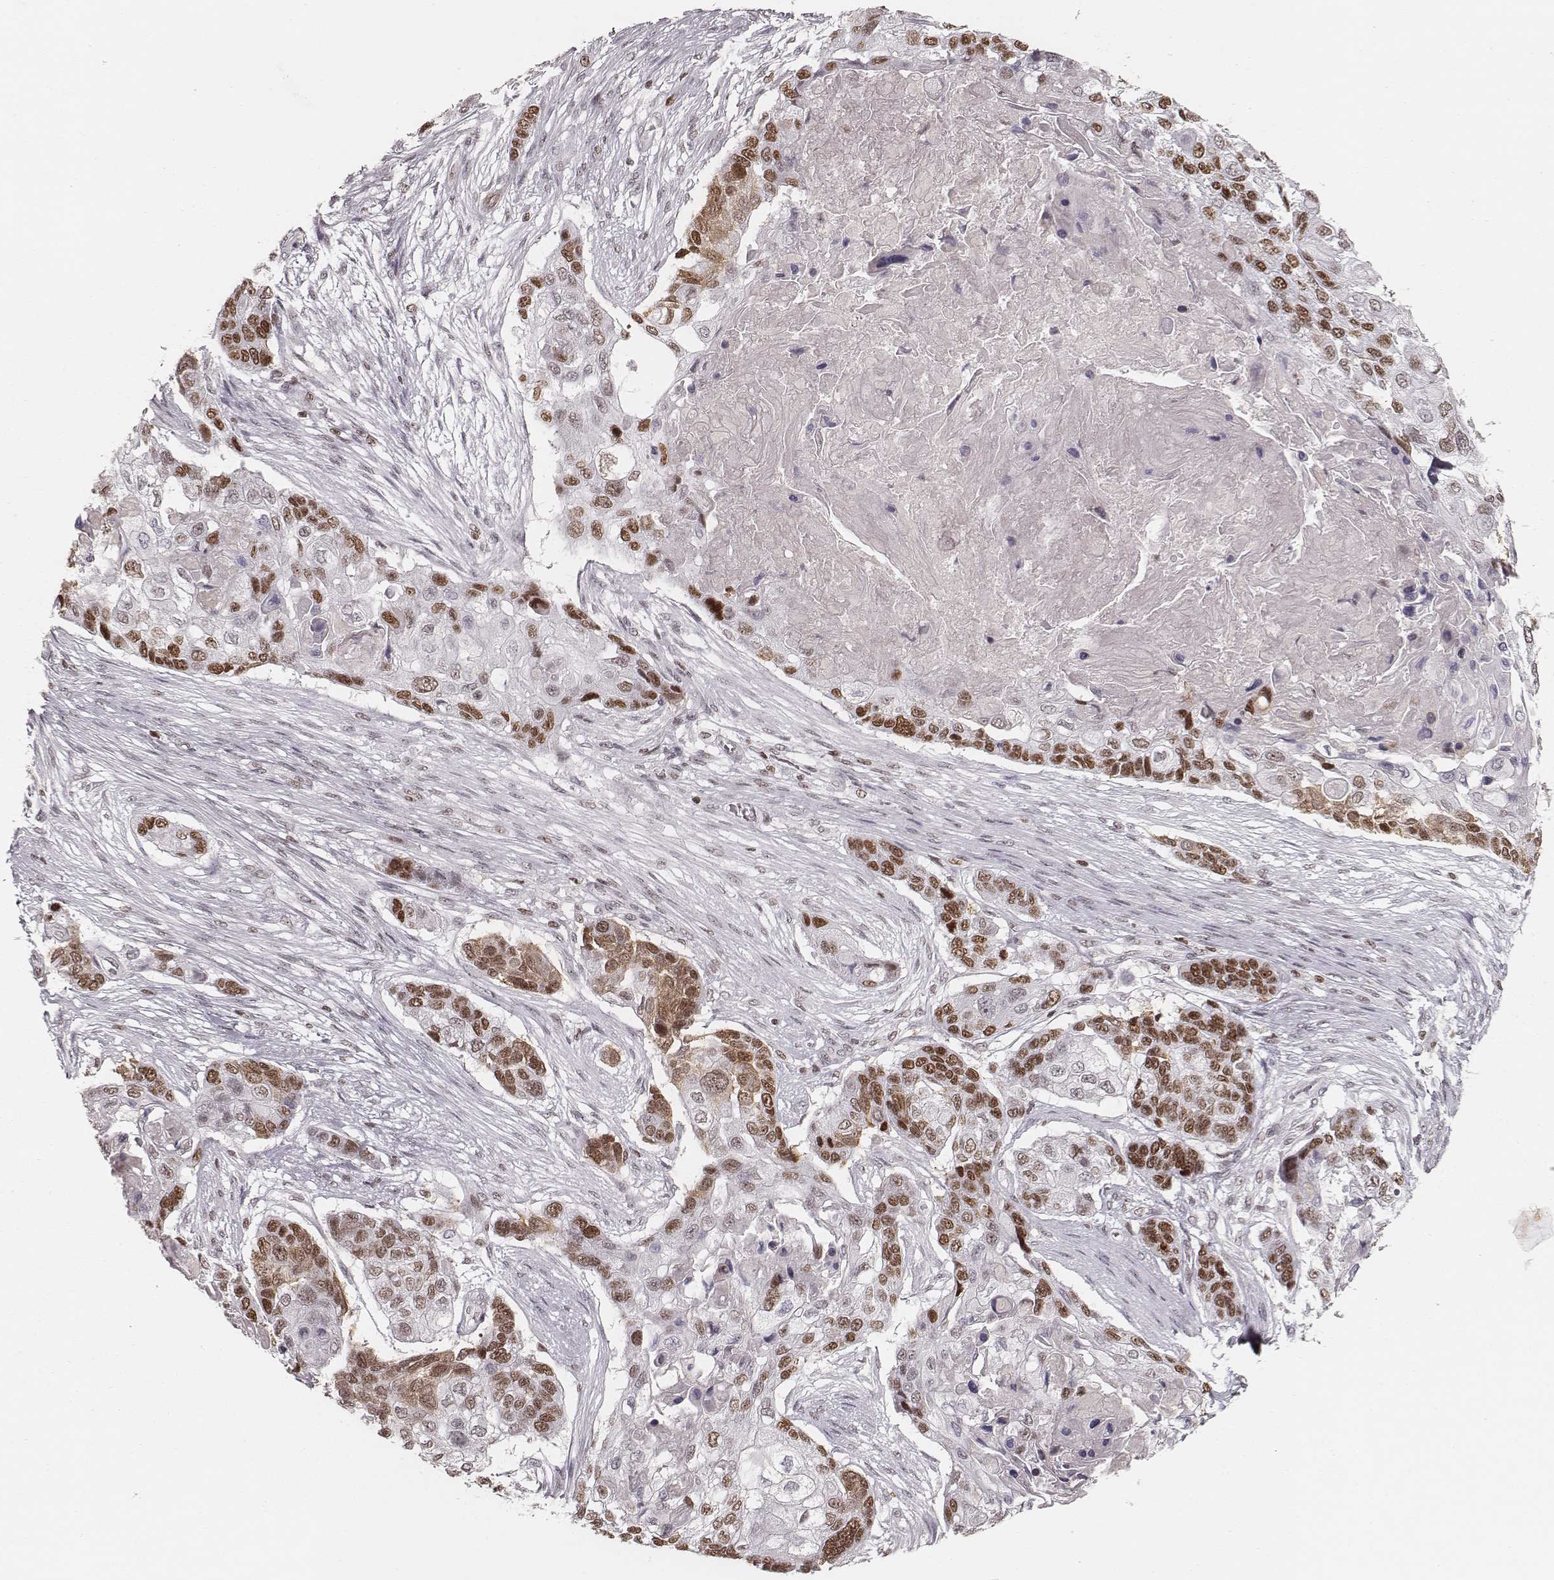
{"staining": {"intensity": "moderate", "quantity": ">75%", "location": "nuclear"}, "tissue": "lung cancer", "cell_type": "Tumor cells", "image_type": "cancer", "snomed": [{"axis": "morphology", "description": "Squamous cell carcinoma, NOS"}, {"axis": "topography", "description": "Lung"}], "caption": "A brown stain labels moderate nuclear expression of a protein in squamous cell carcinoma (lung) tumor cells. Immunohistochemistry stains the protein in brown and the nuclei are stained blue.", "gene": "PARP1", "patient": {"sex": "male", "age": 69}}